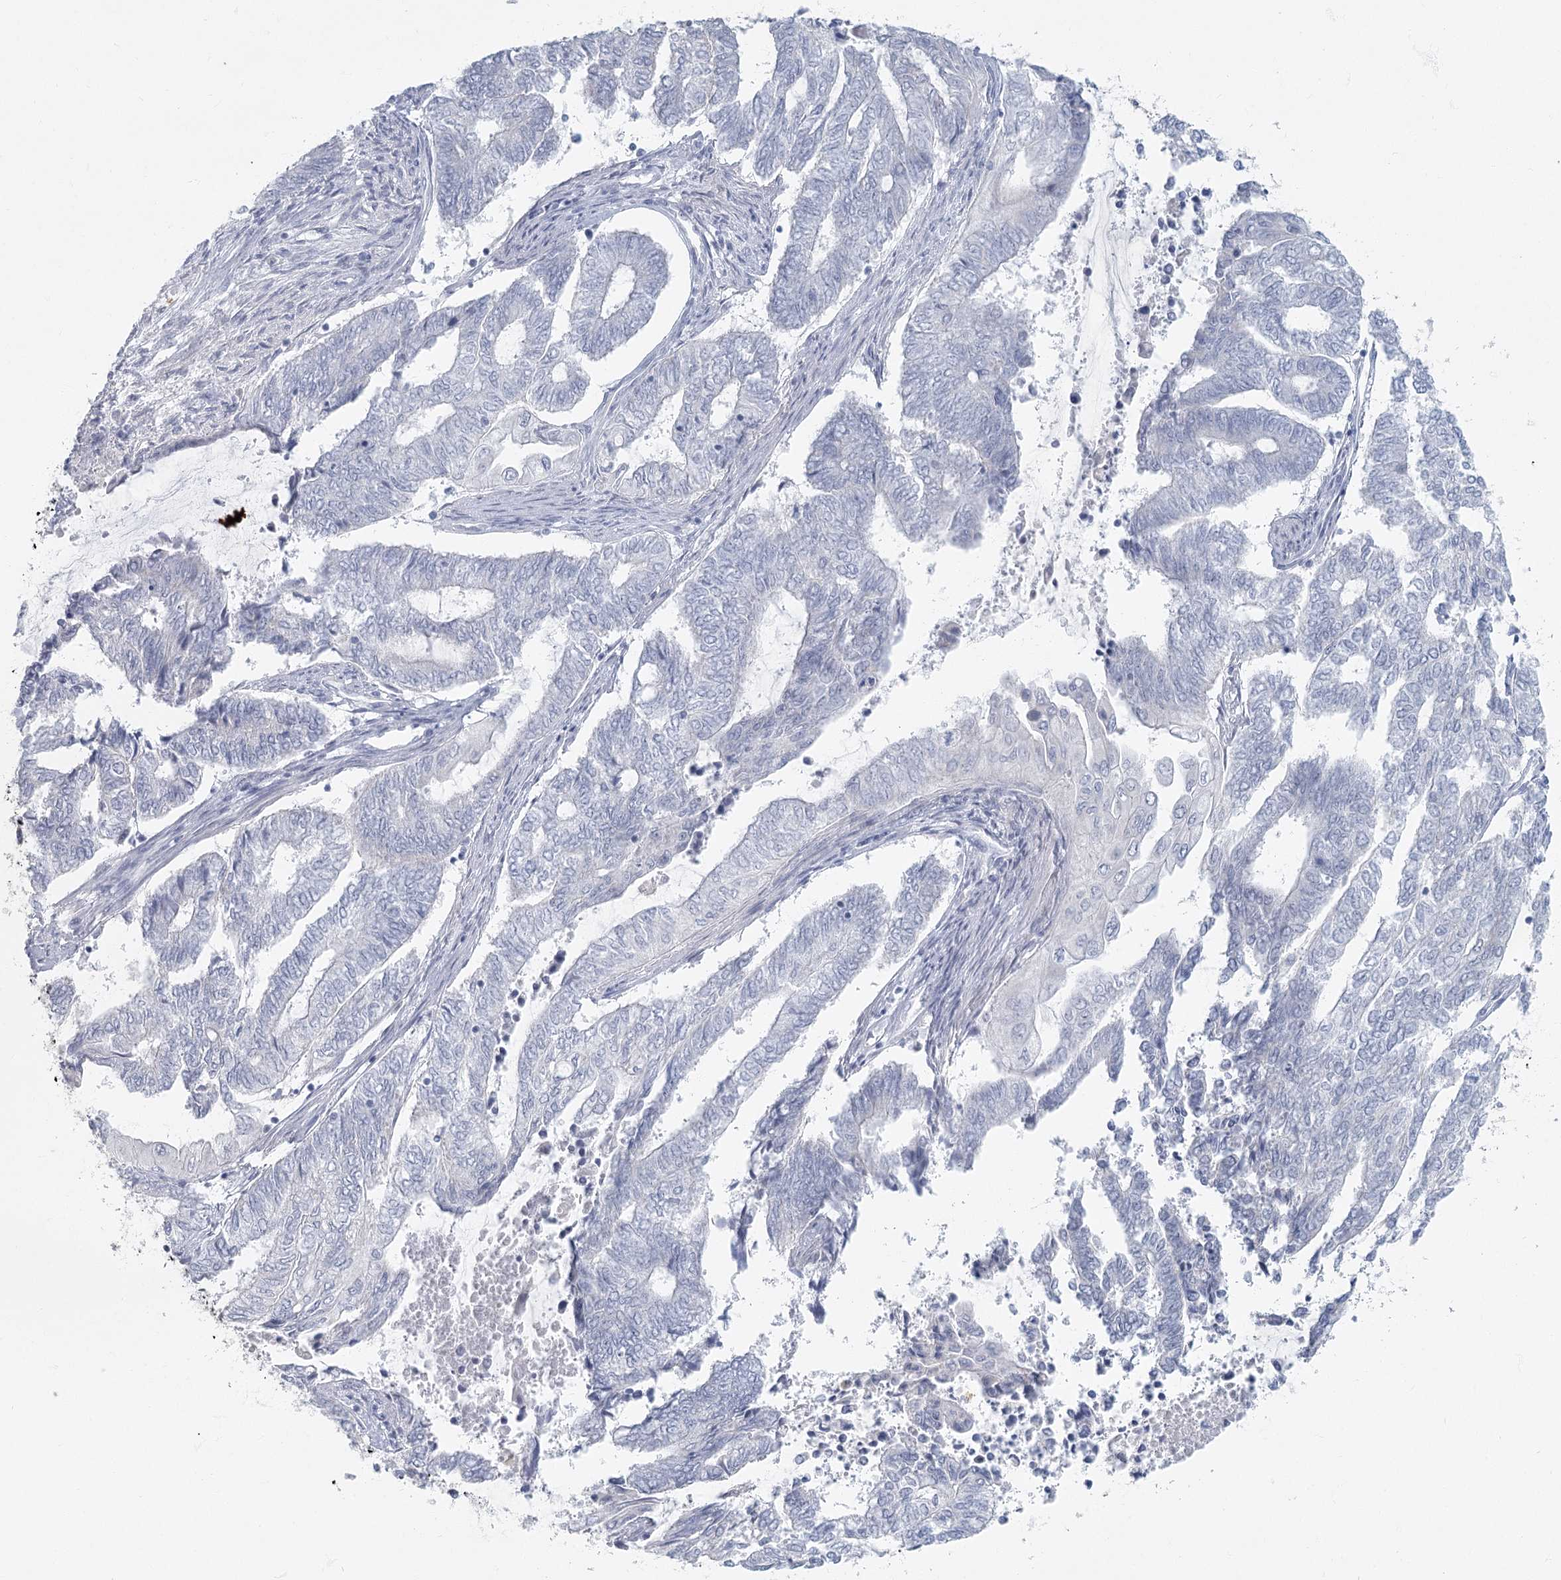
{"staining": {"intensity": "negative", "quantity": "none", "location": "none"}, "tissue": "endometrial cancer", "cell_type": "Tumor cells", "image_type": "cancer", "snomed": [{"axis": "morphology", "description": "Adenocarcinoma, NOS"}, {"axis": "topography", "description": "Uterus"}, {"axis": "topography", "description": "Endometrium"}], "caption": "An IHC micrograph of adenocarcinoma (endometrial) is shown. There is no staining in tumor cells of adenocarcinoma (endometrial).", "gene": "FAM110C", "patient": {"sex": "female", "age": 70}}